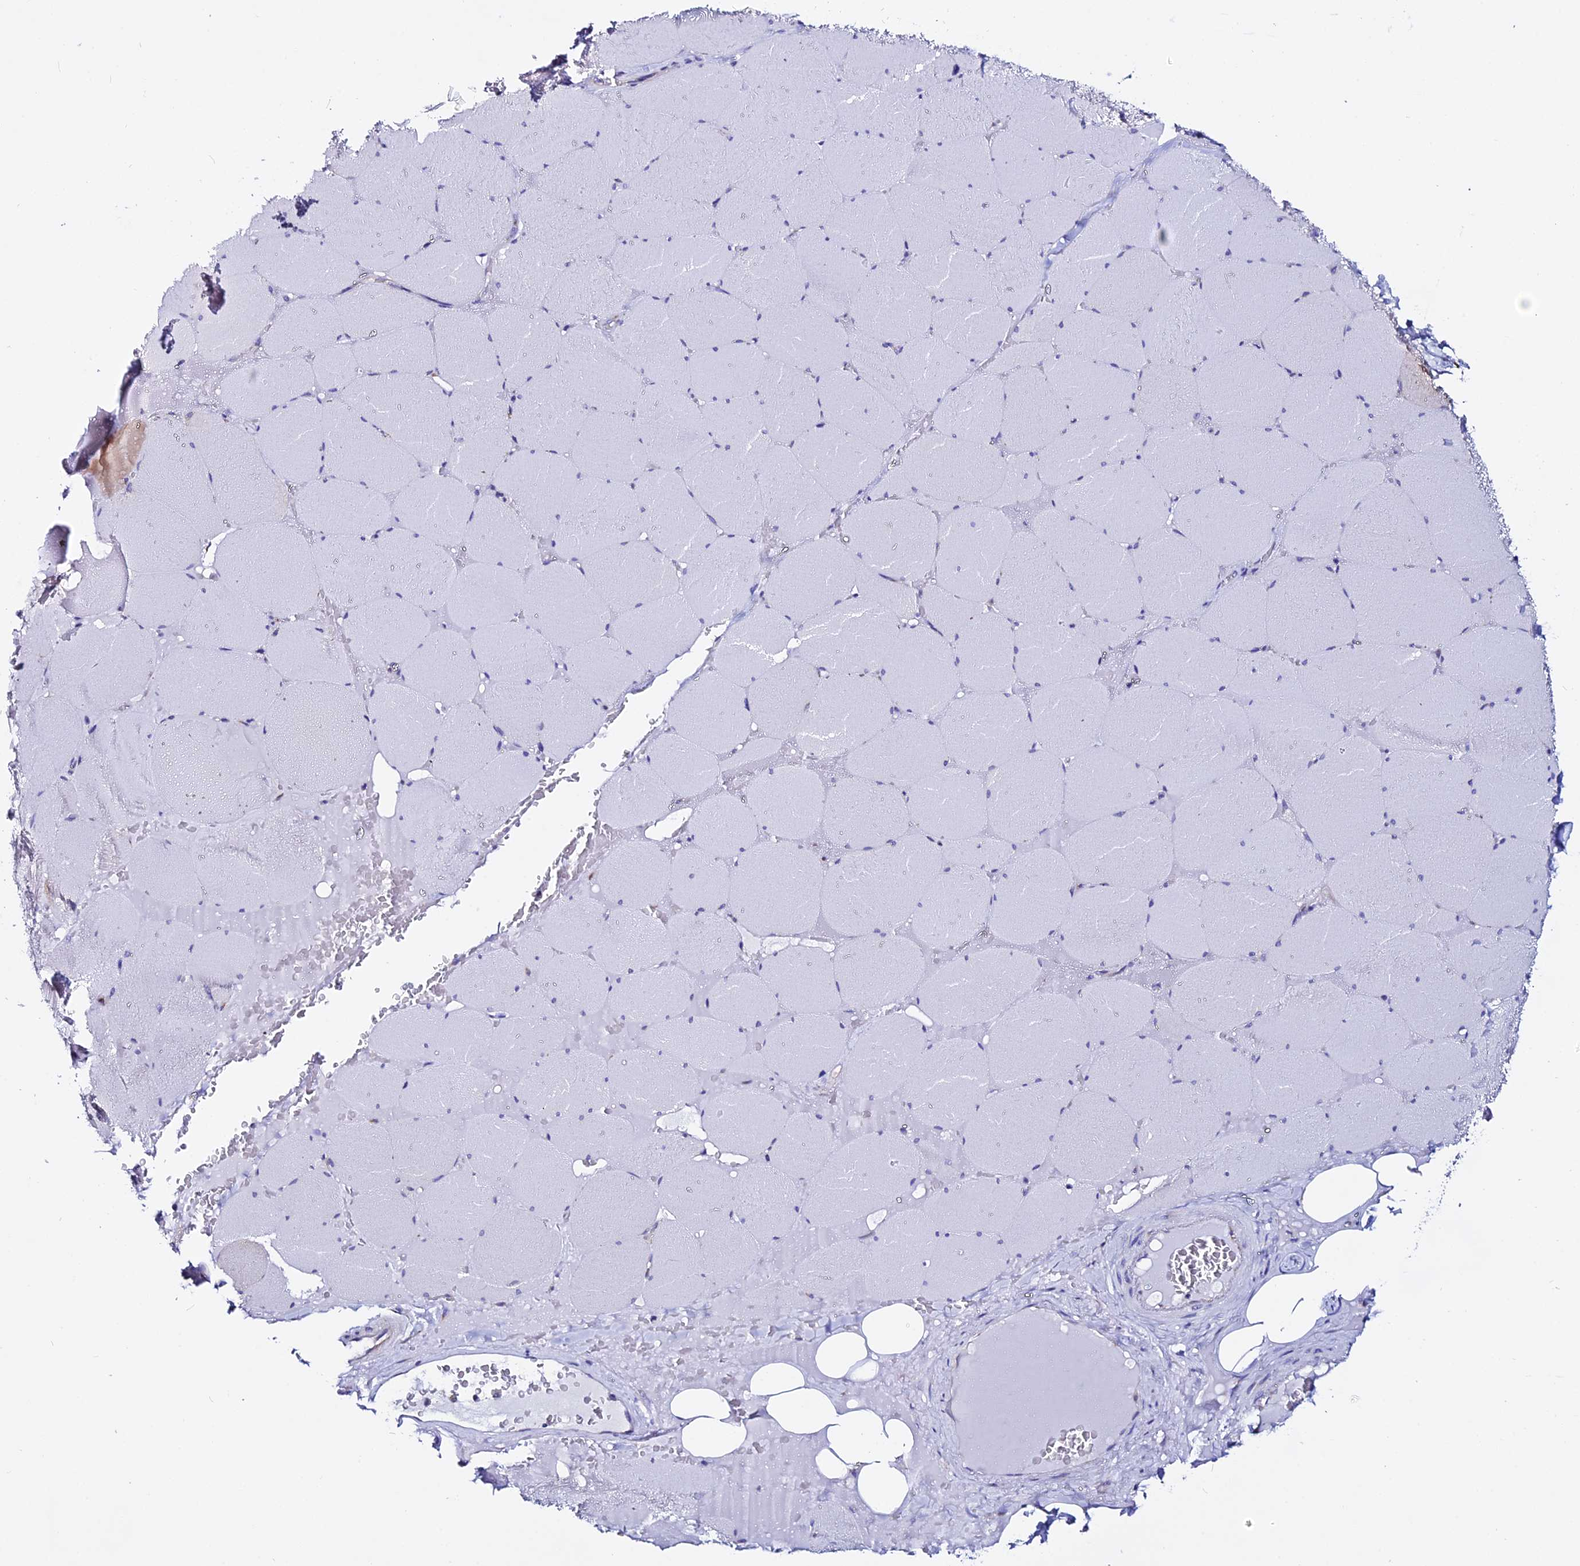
{"staining": {"intensity": "negative", "quantity": "none", "location": "none"}, "tissue": "skeletal muscle", "cell_type": "Myocytes", "image_type": "normal", "snomed": [{"axis": "morphology", "description": "Normal tissue, NOS"}, {"axis": "topography", "description": "Skeletal muscle"}, {"axis": "topography", "description": "Head-Neck"}], "caption": "A photomicrograph of human skeletal muscle is negative for staining in myocytes. (Brightfield microscopy of DAB IHC at high magnification).", "gene": "EEF1G", "patient": {"sex": "male", "age": 66}}